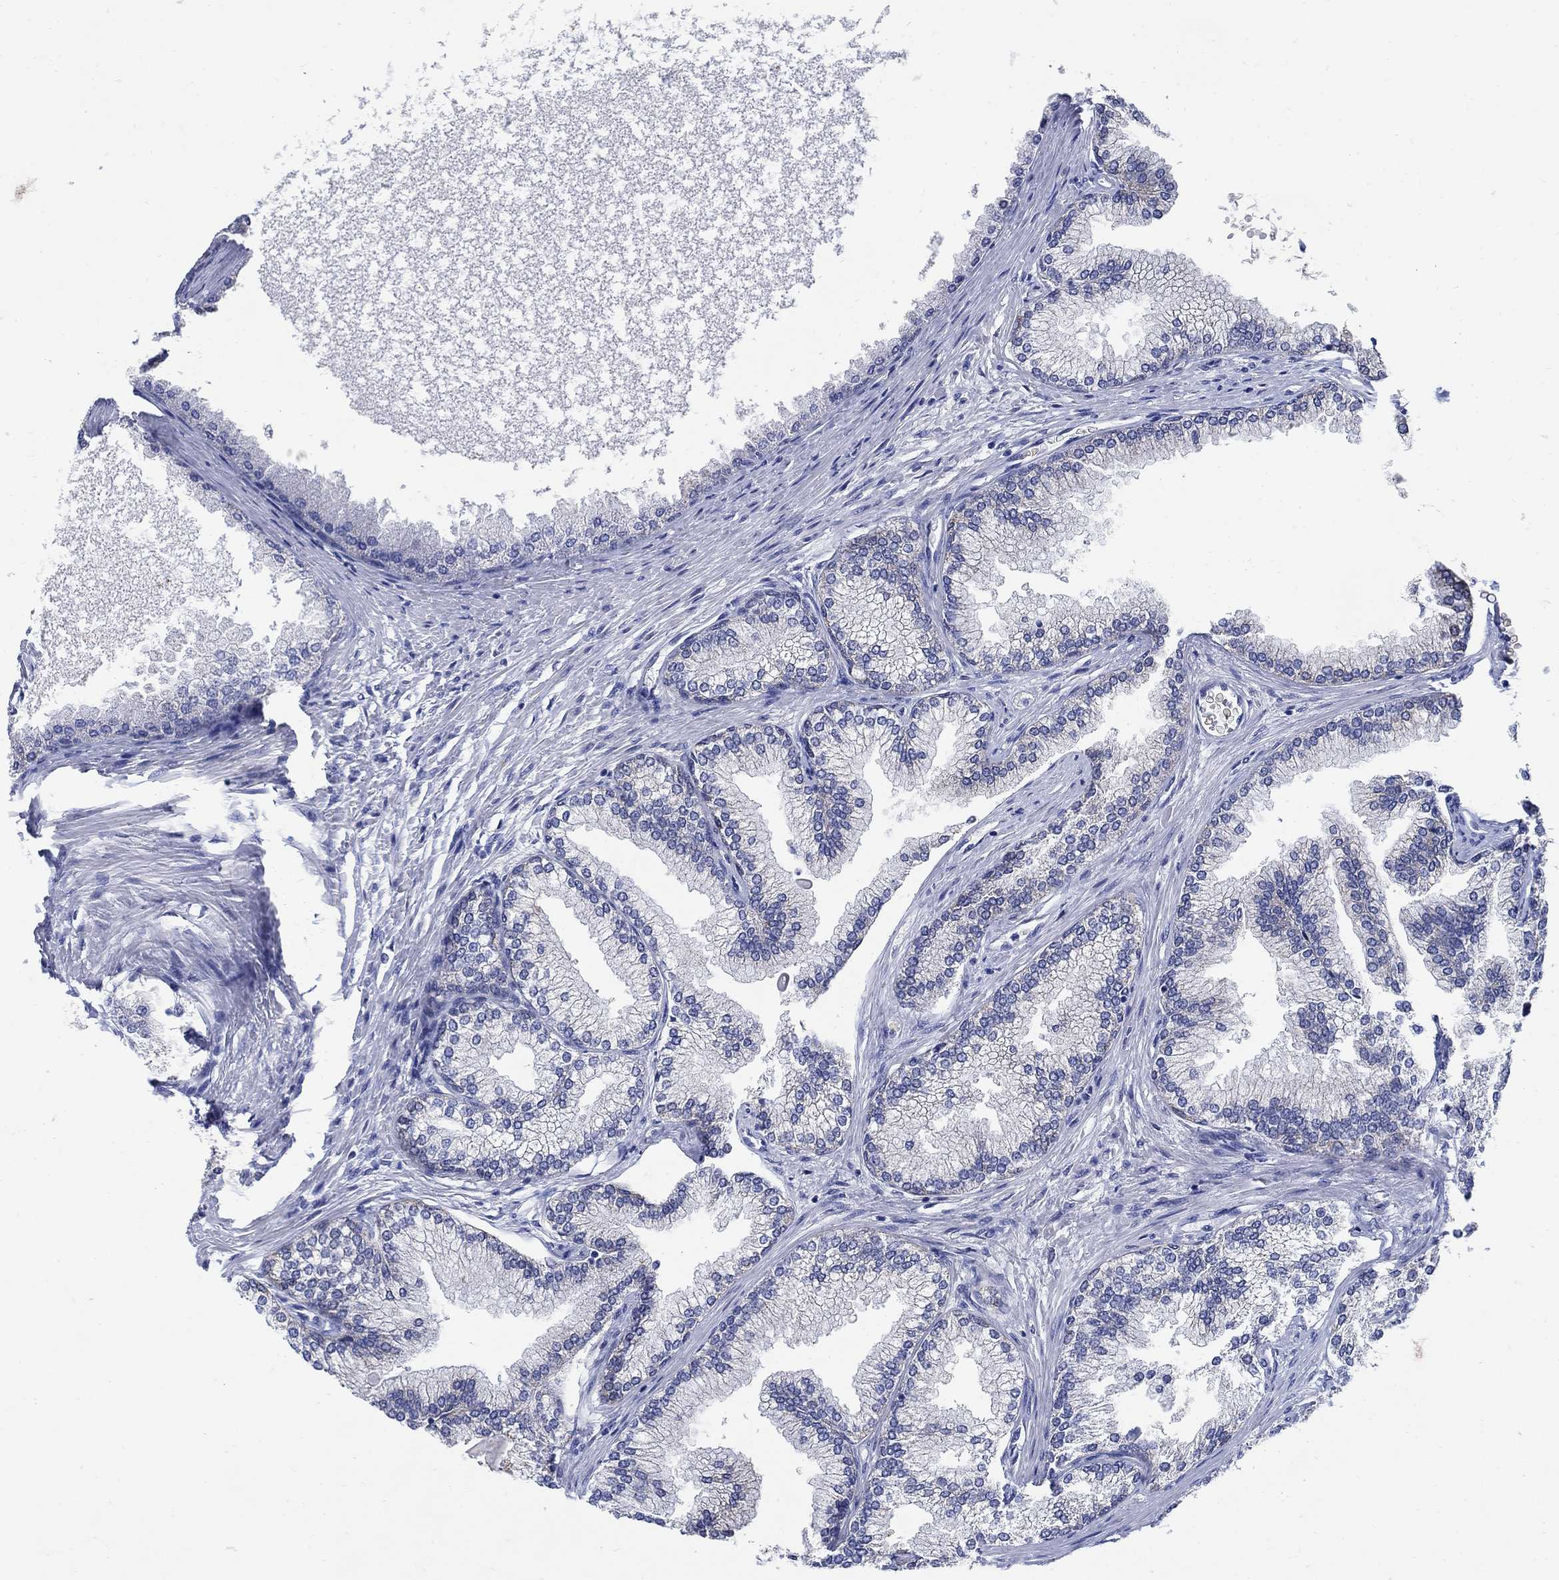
{"staining": {"intensity": "moderate", "quantity": "25%-75%", "location": "cytoplasmic/membranous"}, "tissue": "prostate", "cell_type": "Glandular cells", "image_type": "normal", "snomed": [{"axis": "morphology", "description": "Normal tissue, NOS"}, {"axis": "topography", "description": "Prostate"}], "caption": "An immunohistochemistry (IHC) image of unremarkable tissue is shown. Protein staining in brown highlights moderate cytoplasmic/membranous positivity in prostate within glandular cells.", "gene": "ZDHHC14", "patient": {"sex": "male", "age": 72}}